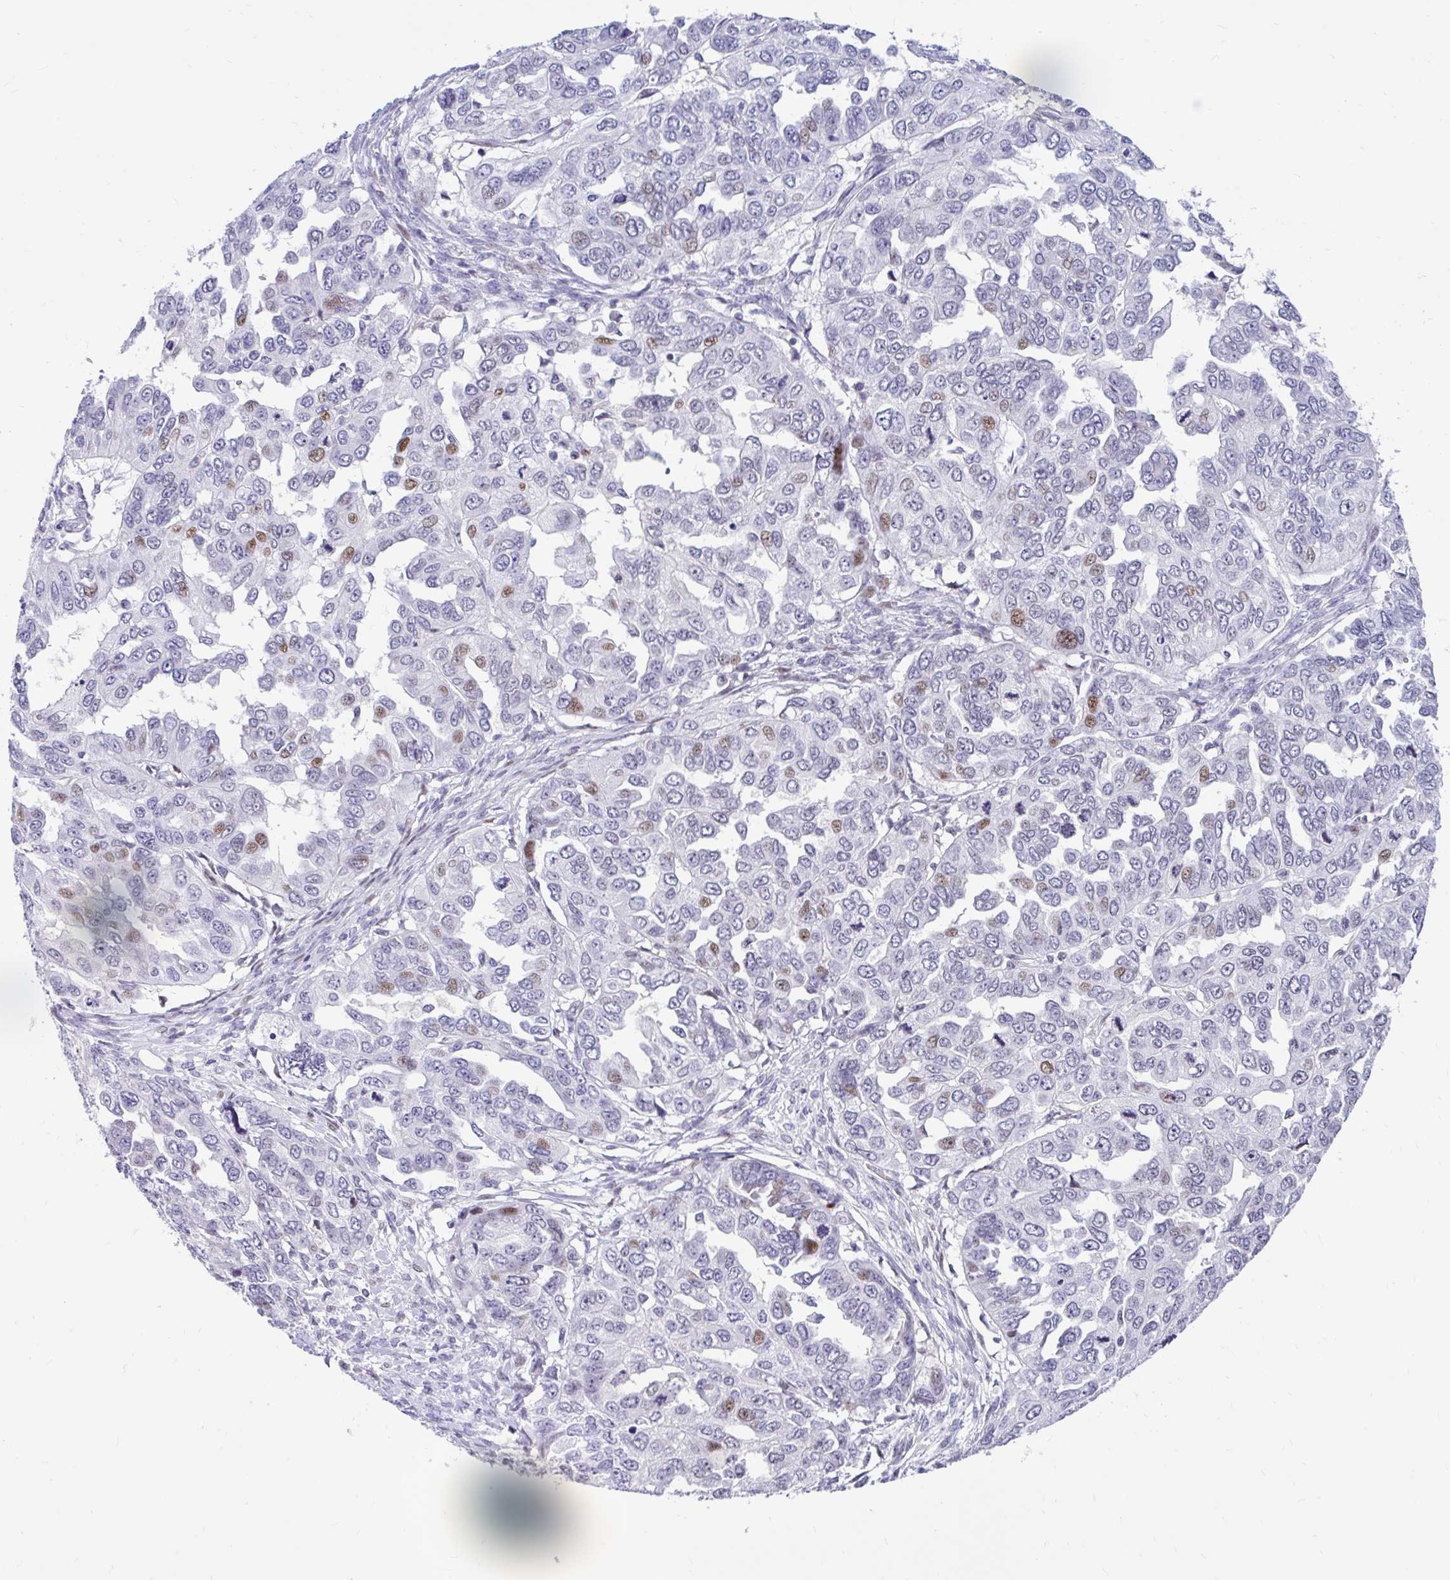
{"staining": {"intensity": "moderate", "quantity": "<25%", "location": "nuclear"}, "tissue": "ovarian cancer", "cell_type": "Tumor cells", "image_type": "cancer", "snomed": [{"axis": "morphology", "description": "Cystadenocarcinoma, serous, NOS"}, {"axis": "topography", "description": "Ovary"}], "caption": "DAB immunohistochemical staining of ovarian cancer reveals moderate nuclear protein positivity in approximately <25% of tumor cells.", "gene": "NHLH2", "patient": {"sex": "female", "age": 53}}